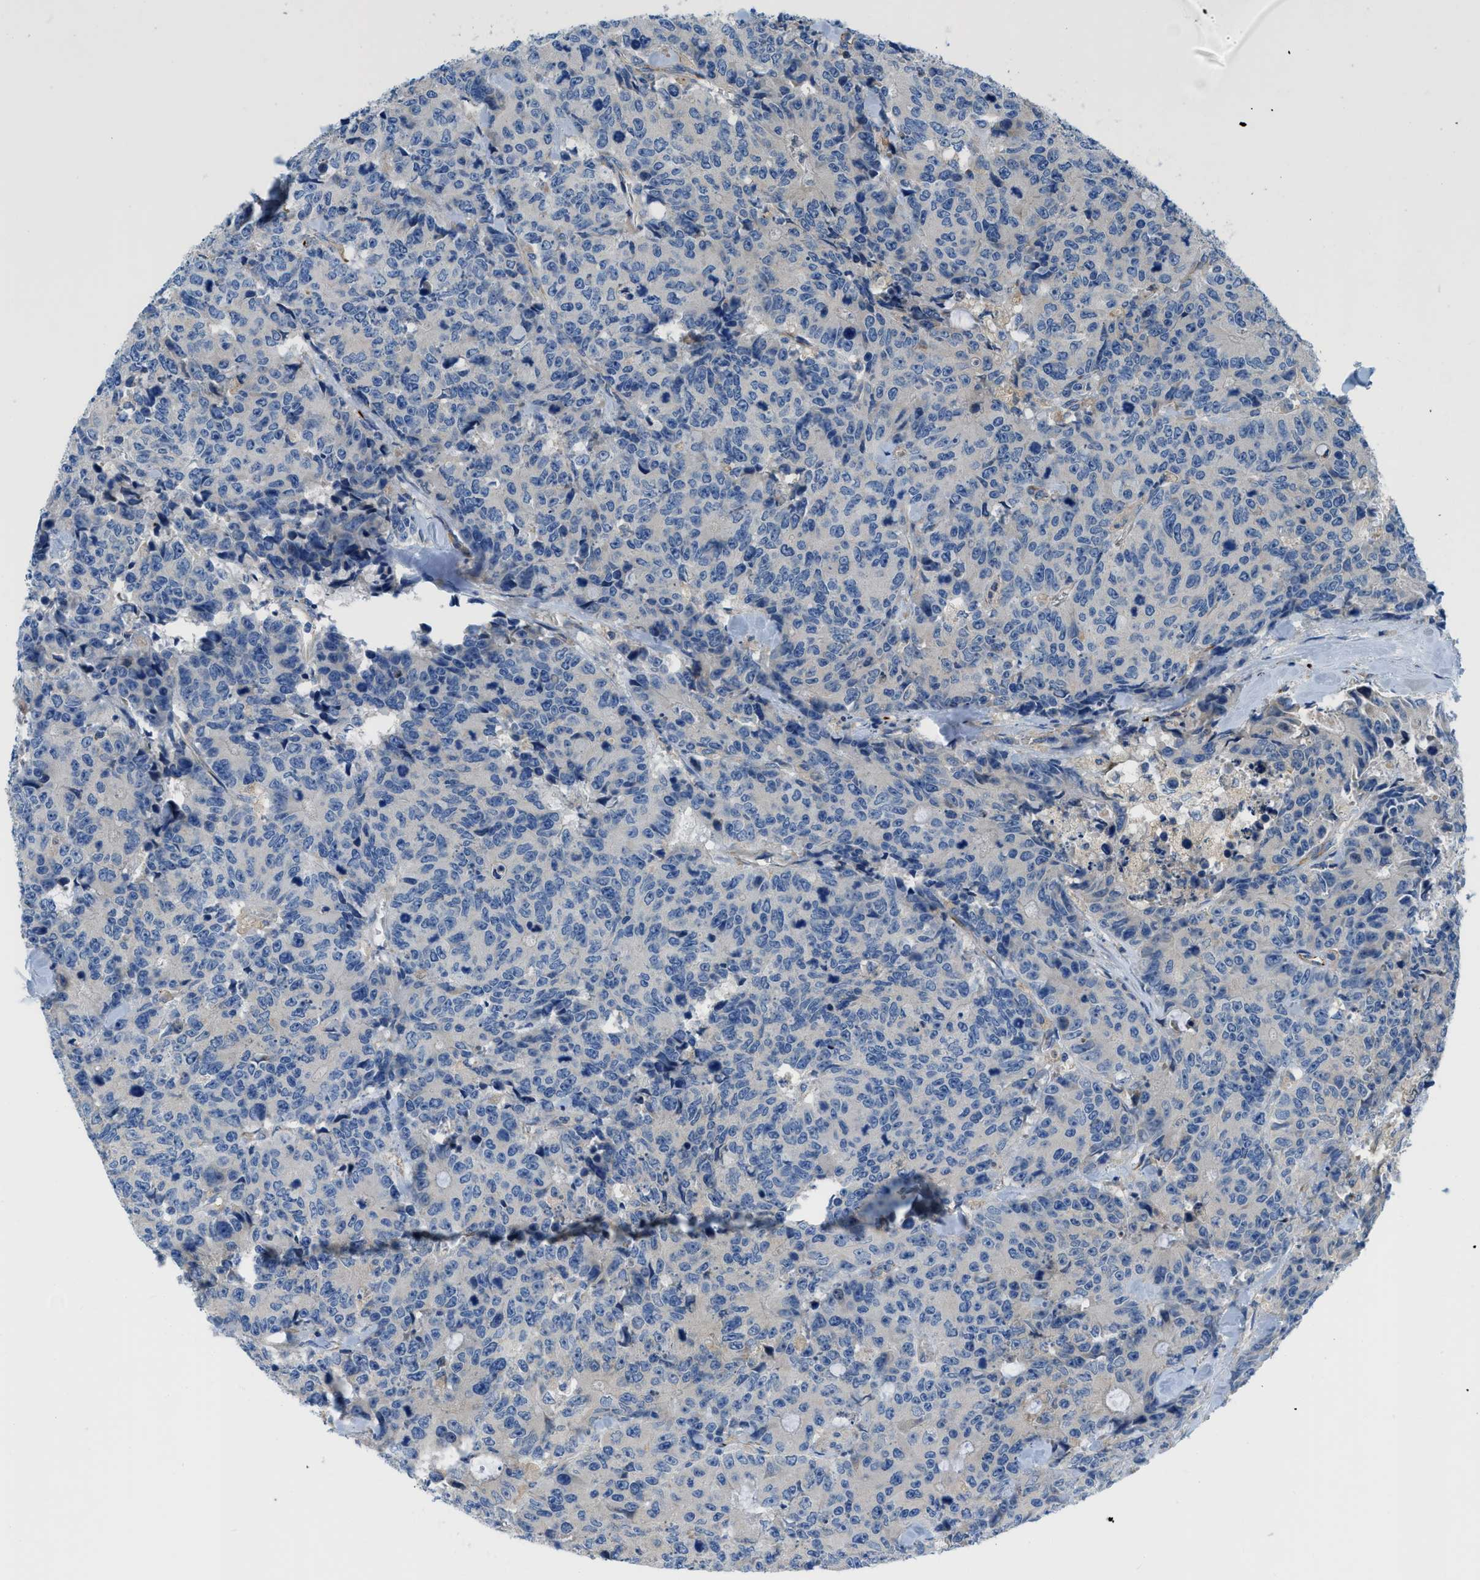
{"staining": {"intensity": "negative", "quantity": "none", "location": "none"}, "tissue": "colorectal cancer", "cell_type": "Tumor cells", "image_type": "cancer", "snomed": [{"axis": "morphology", "description": "Adenocarcinoma, NOS"}, {"axis": "topography", "description": "Colon"}], "caption": "A photomicrograph of colorectal cancer (adenocarcinoma) stained for a protein demonstrates no brown staining in tumor cells.", "gene": "ZNF831", "patient": {"sex": "female", "age": 86}}